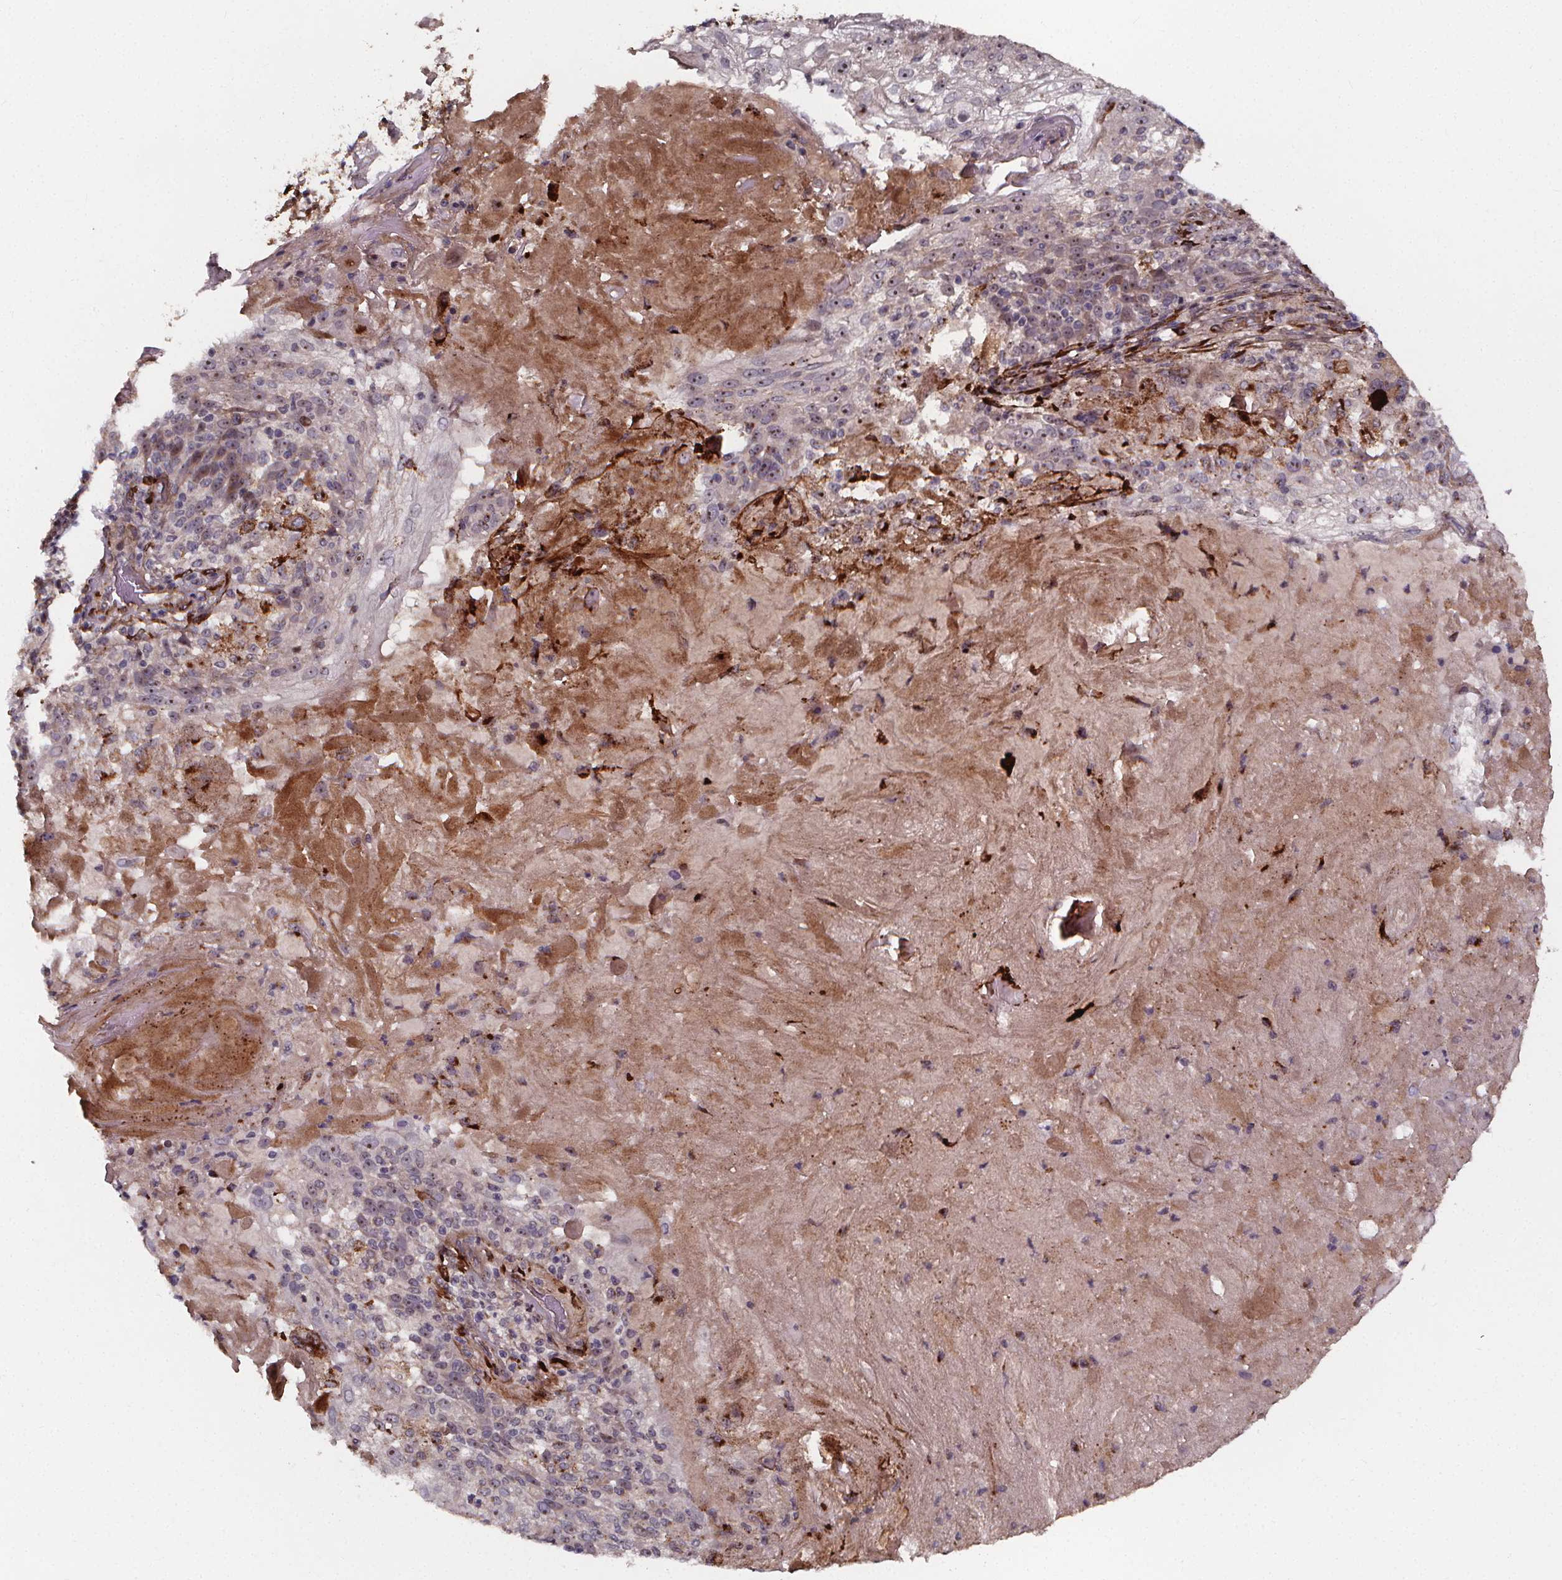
{"staining": {"intensity": "moderate", "quantity": "<25%", "location": "cytoplasmic/membranous"}, "tissue": "skin cancer", "cell_type": "Tumor cells", "image_type": "cancer", "snomed": [{"axis": "morphology", "description": "Normal tissue, NOS"}, {"axis": "morphology", "description": "Squamous cell carcinoma, NOS"}, {"axis": "topography", "description": "Skin"}], "caption": "The image displays immunohistochemical staining of skin cancer. There is moderate cytoplasmic/membranous expression is appreciated in approximately <25% of tumor cells.", "gene": "AEBP1", "patient": {"sex": "female", "age": 83}}